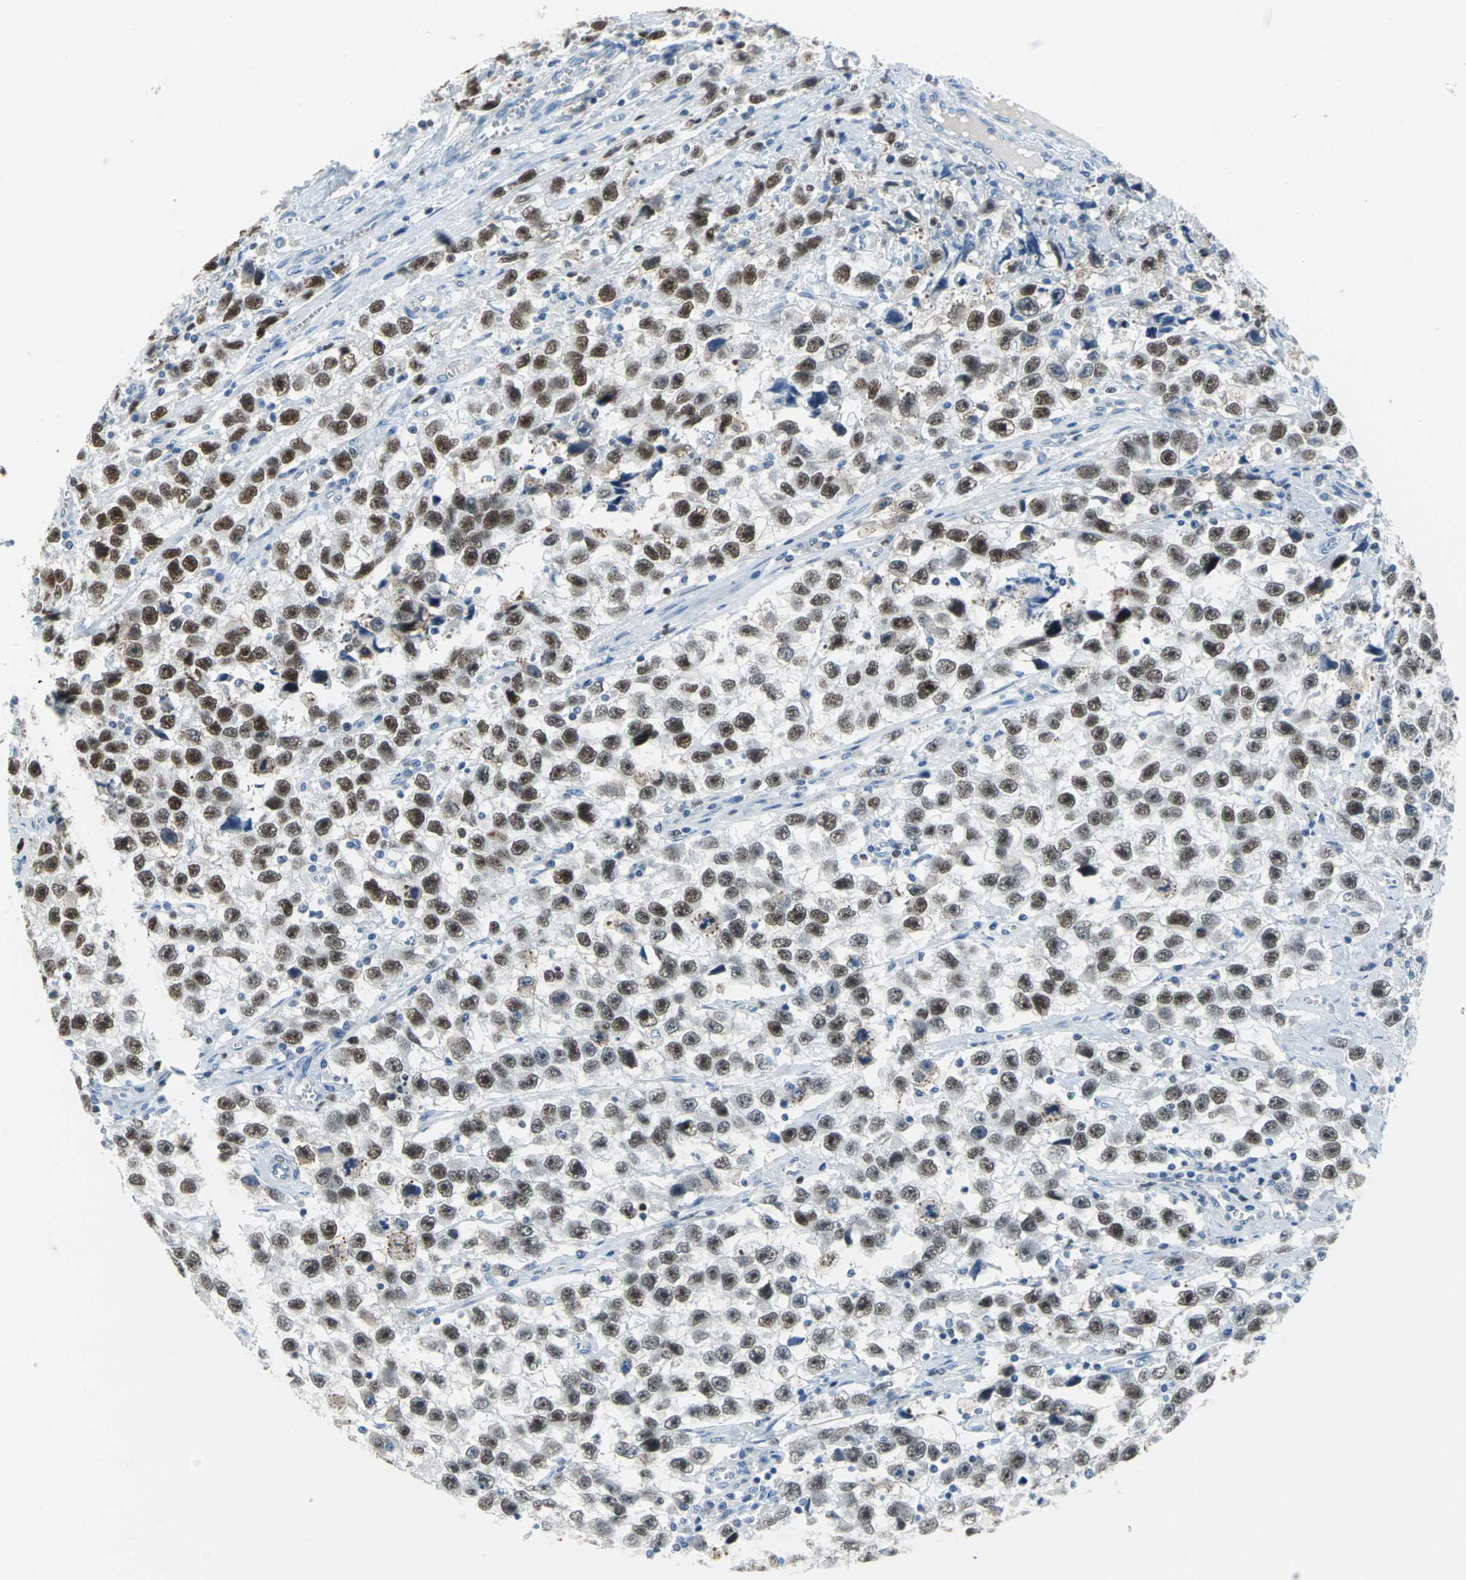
{"staining": {"intensity": "moderate", "quantity": ">75%", "location": "cytoplasmic/membranous"}, "tissue": "testis cancer", "cell_type": "Tumor cells", "image_type": "cancer", "snomed": [{"axis": "morphology", "description": "Seminoma, NOS"}, {"axis": "topography", "description": "Testis"}], "caption": "This photomicrograph shows immunohistochemistry staining of seminoma (testis), with medium moderate cytoplasmic/membranous positivity in approximately >75% of tumor cells.", "gene": "MCM3", "patient": {"sex": "male", "age": 33}}